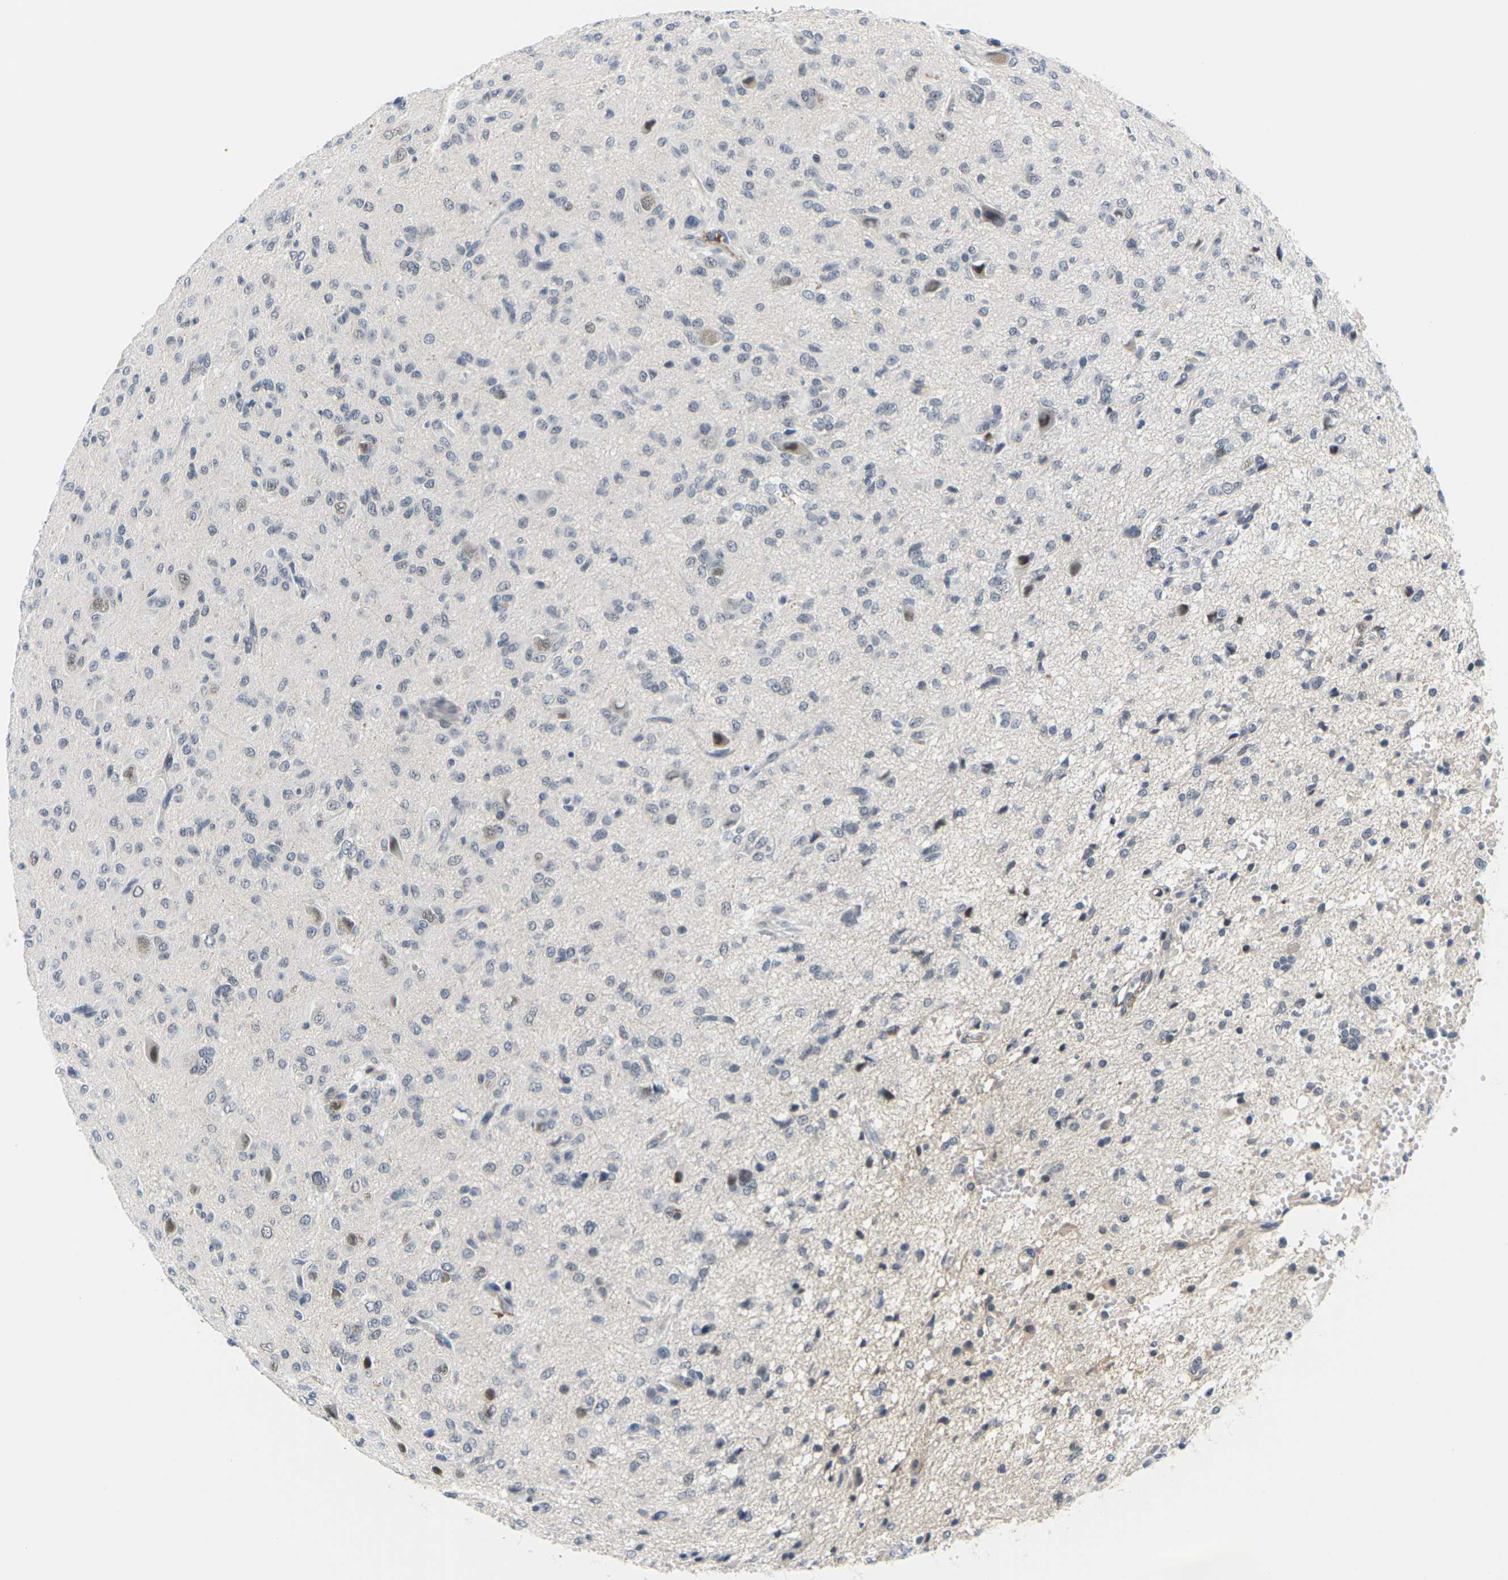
{"staining": {"intensity": "moderate", "quantity": "<25%", "location": "nuclear"}, "tissue": "glioma", "cell_type": "Tumor cells", "image_type": "cancer", "snomed": [{"axis": "morphology", "description": "Glioma, malignant, High grade"}, {"axis": "topography", "description": "Brain"}], "caption": "Brown immunohistochemical staining in glioma demonstrates moderate nuclear positivity in about <25% of tumor cells. (DAB = brown stain, brightfield microscopy at high magnification).", "gene": "PKP2", "patient": {"sex": "female", "age": 59}}